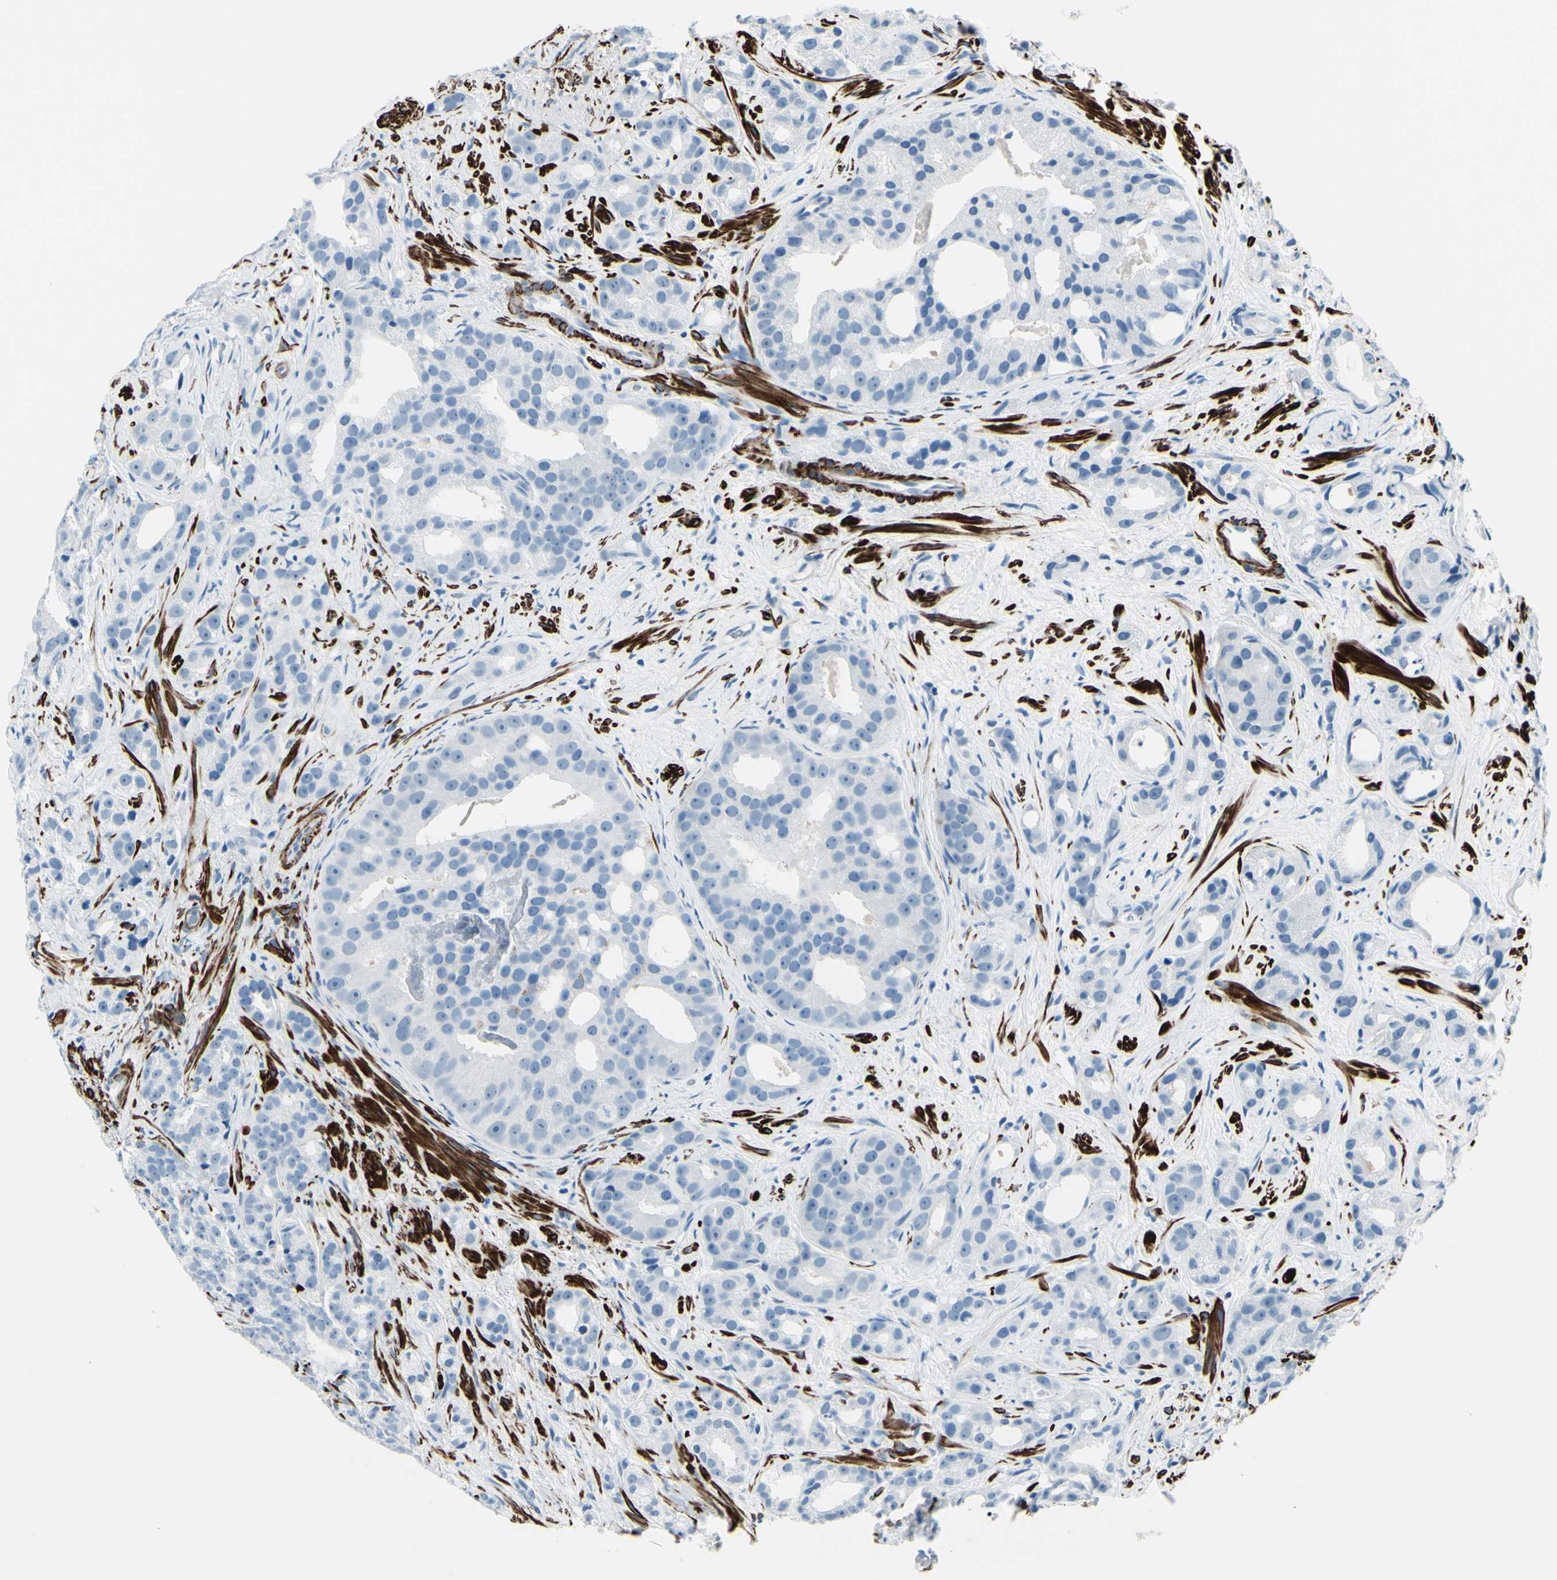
{"staining": {"intensity": "negative", "quantity": "none", "location": "none"}, "tissue": "prostate cancer", "cell_type": "Tumor cells", "image_type": "cancer", "snomed": [{"axis": "morphology", "description": "Adenocarcinoma, Low grade"}, {"axis": "topography", "description": "Prostate"}], "caption": "Prostate cancer was stained to show a protein in brown. There is no significant positivity in tumor cells. Brightfield microscopy of IHC stained with DAB (brown) and hematoxylin (blue), captured at high magnification.", "gene": "CDH15", "patient": {"sex": "male", "age": 89}}